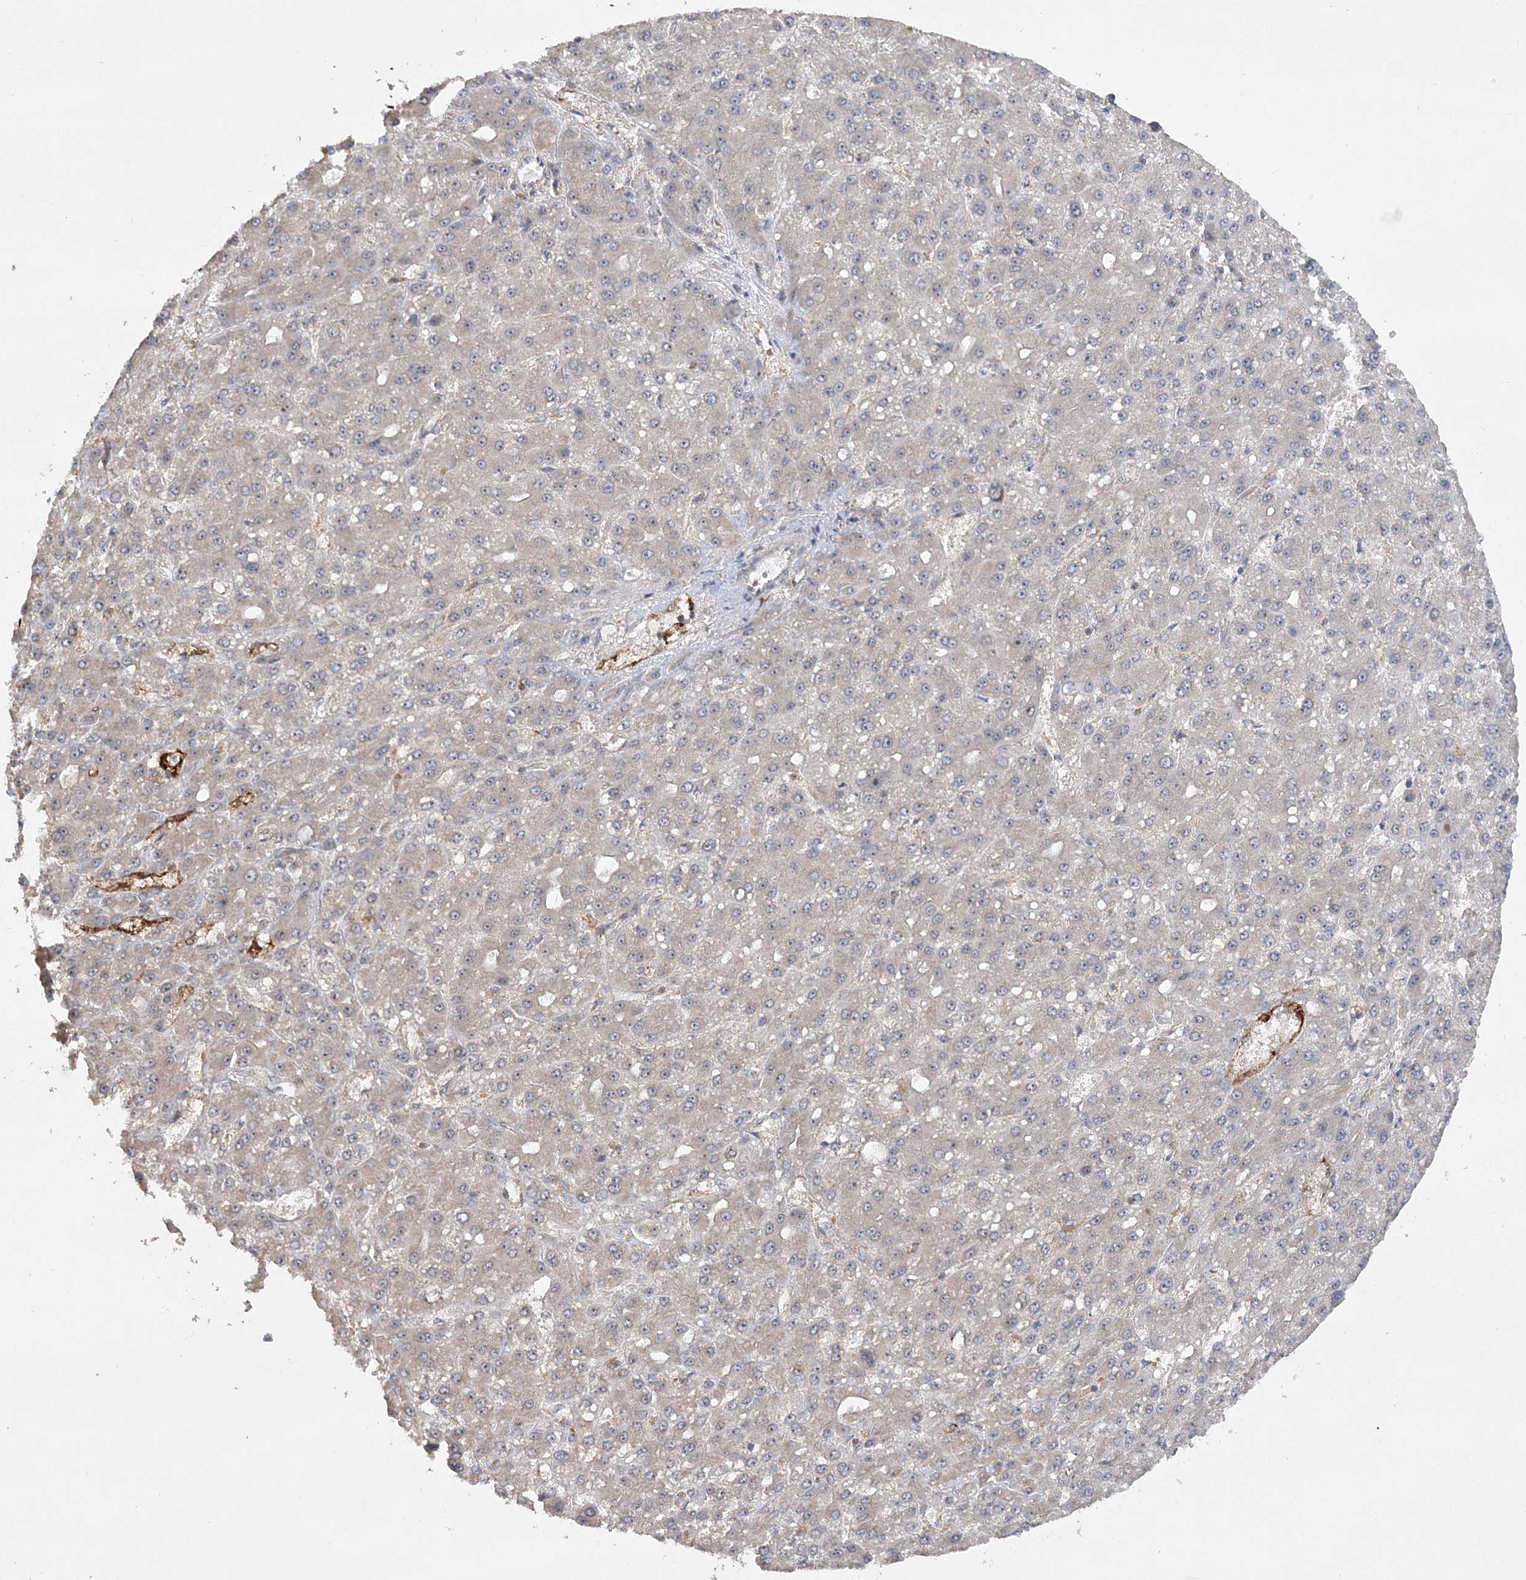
{"staining": {"intensity": "negative", "quantity": "none", "location": "none"}, "tissue": "liver cancer", "cell_type": "Tumor cells", "image_type": "cancer", "snomed": [{"axis": "morphology", "description": "Carcinoma, Hepatocellular, NOS"}, {"axis": "topography", "description": "Liver"}], "caption": "IHC micrograph of liver hepatocellular carcinoma stained for a protein (brown), which displays no positivity in tumor cells.", "gene": "ACAP2", "patient": {"sex": "male", "age": 67}}